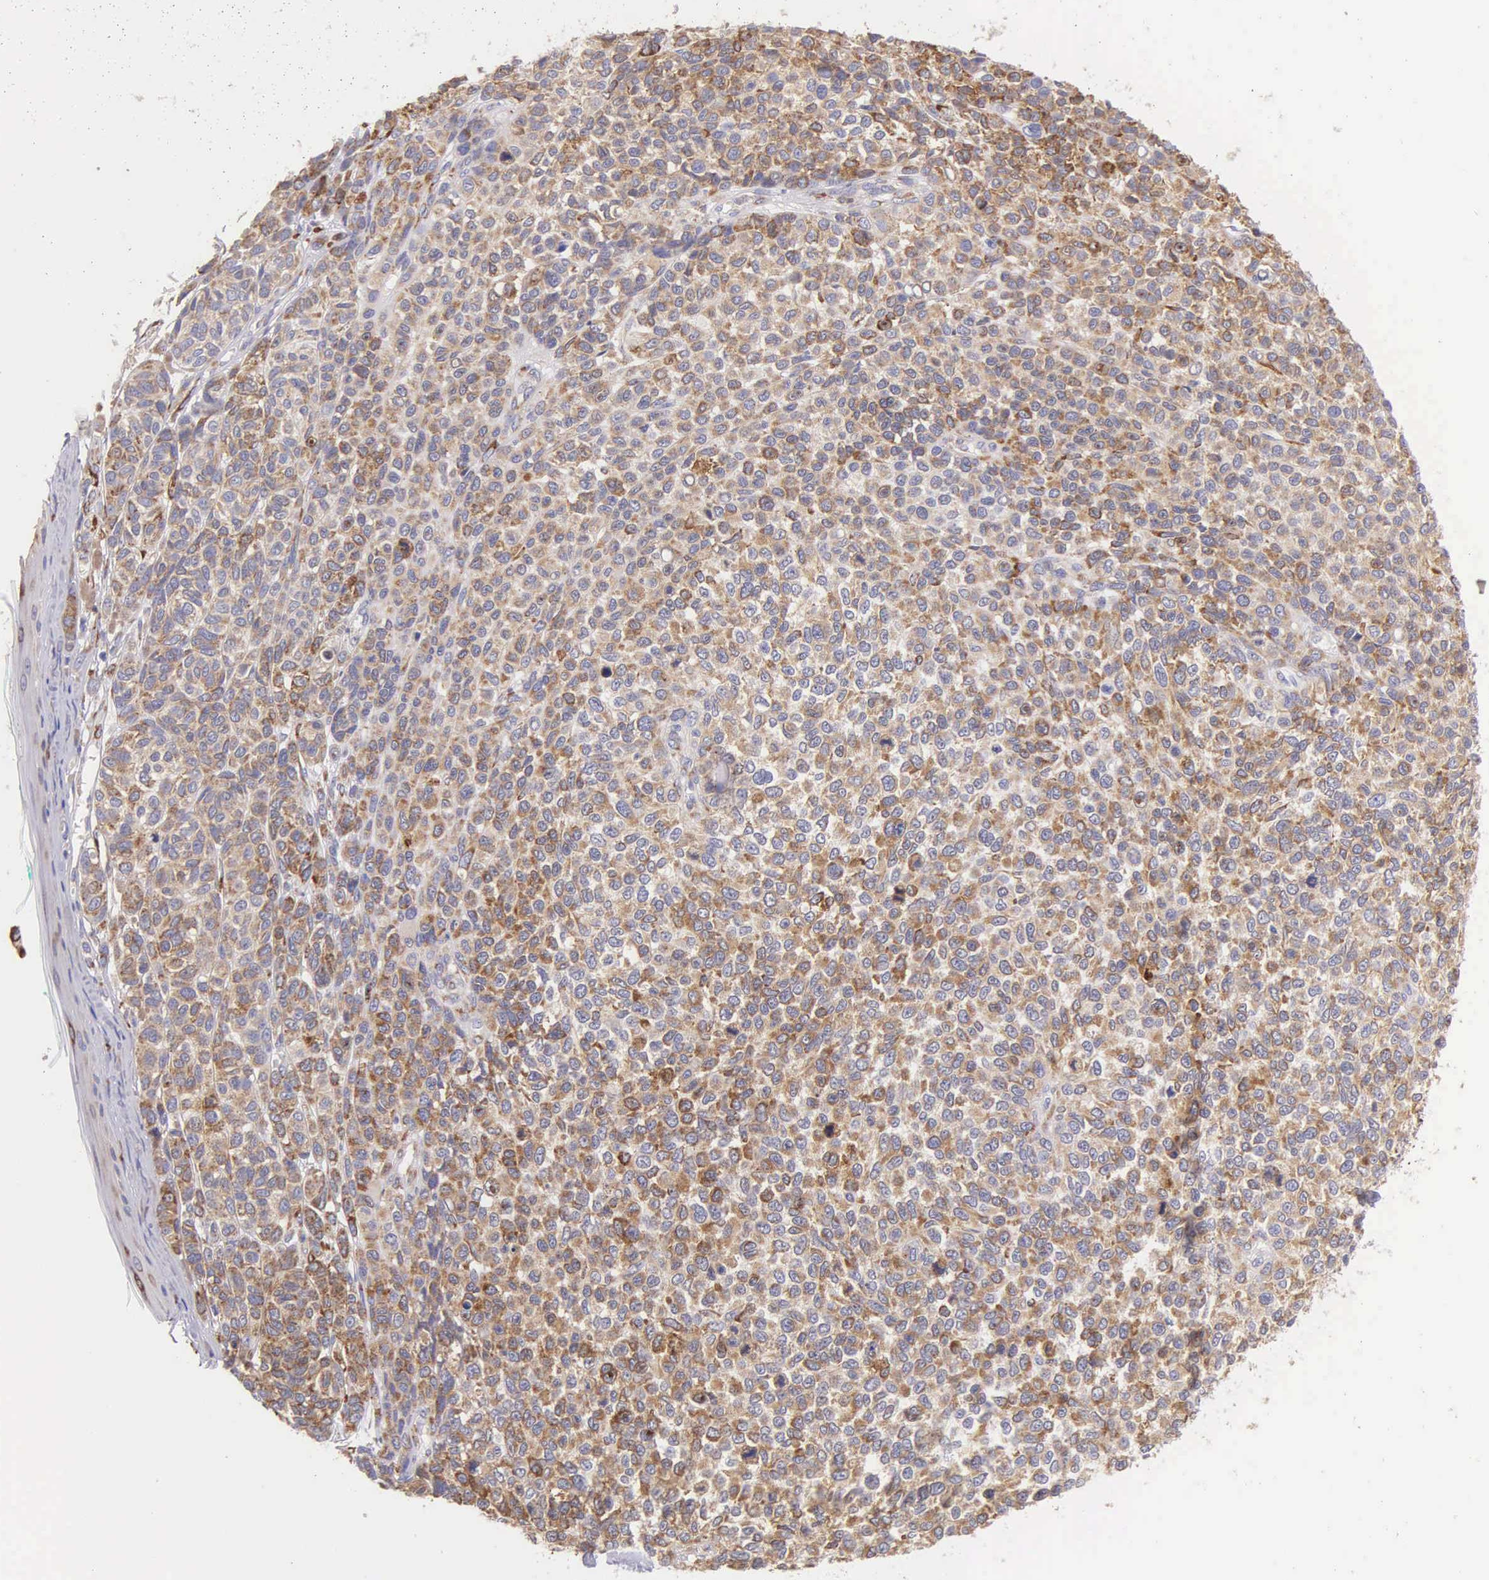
{"staining": {"intensity": "moderate", "quantity": "25%-75%", "location": "cytoplasmic/membranous"}, "tissue": "melanoma", "cell_type": "Tumor cells", "image_type": "cancer", "snomed": [{"axis": "morphology", "description": "Malignant melanoma, NOS"}, {"axis": "topography", "description": "Skin"}], "caption": "High-magnification brightfield microscopy of malignant melanoma stained with DAB (3,3'-diaminobenzidine) (brown) and counterstained with hematoxylin (blue). tumor cells exhibit moderate cytoplasmic/membranous expression is seen in about25%-75% of cells.", "gene": "CKAP4", "patient": {"sex": "female", "age": 85}}